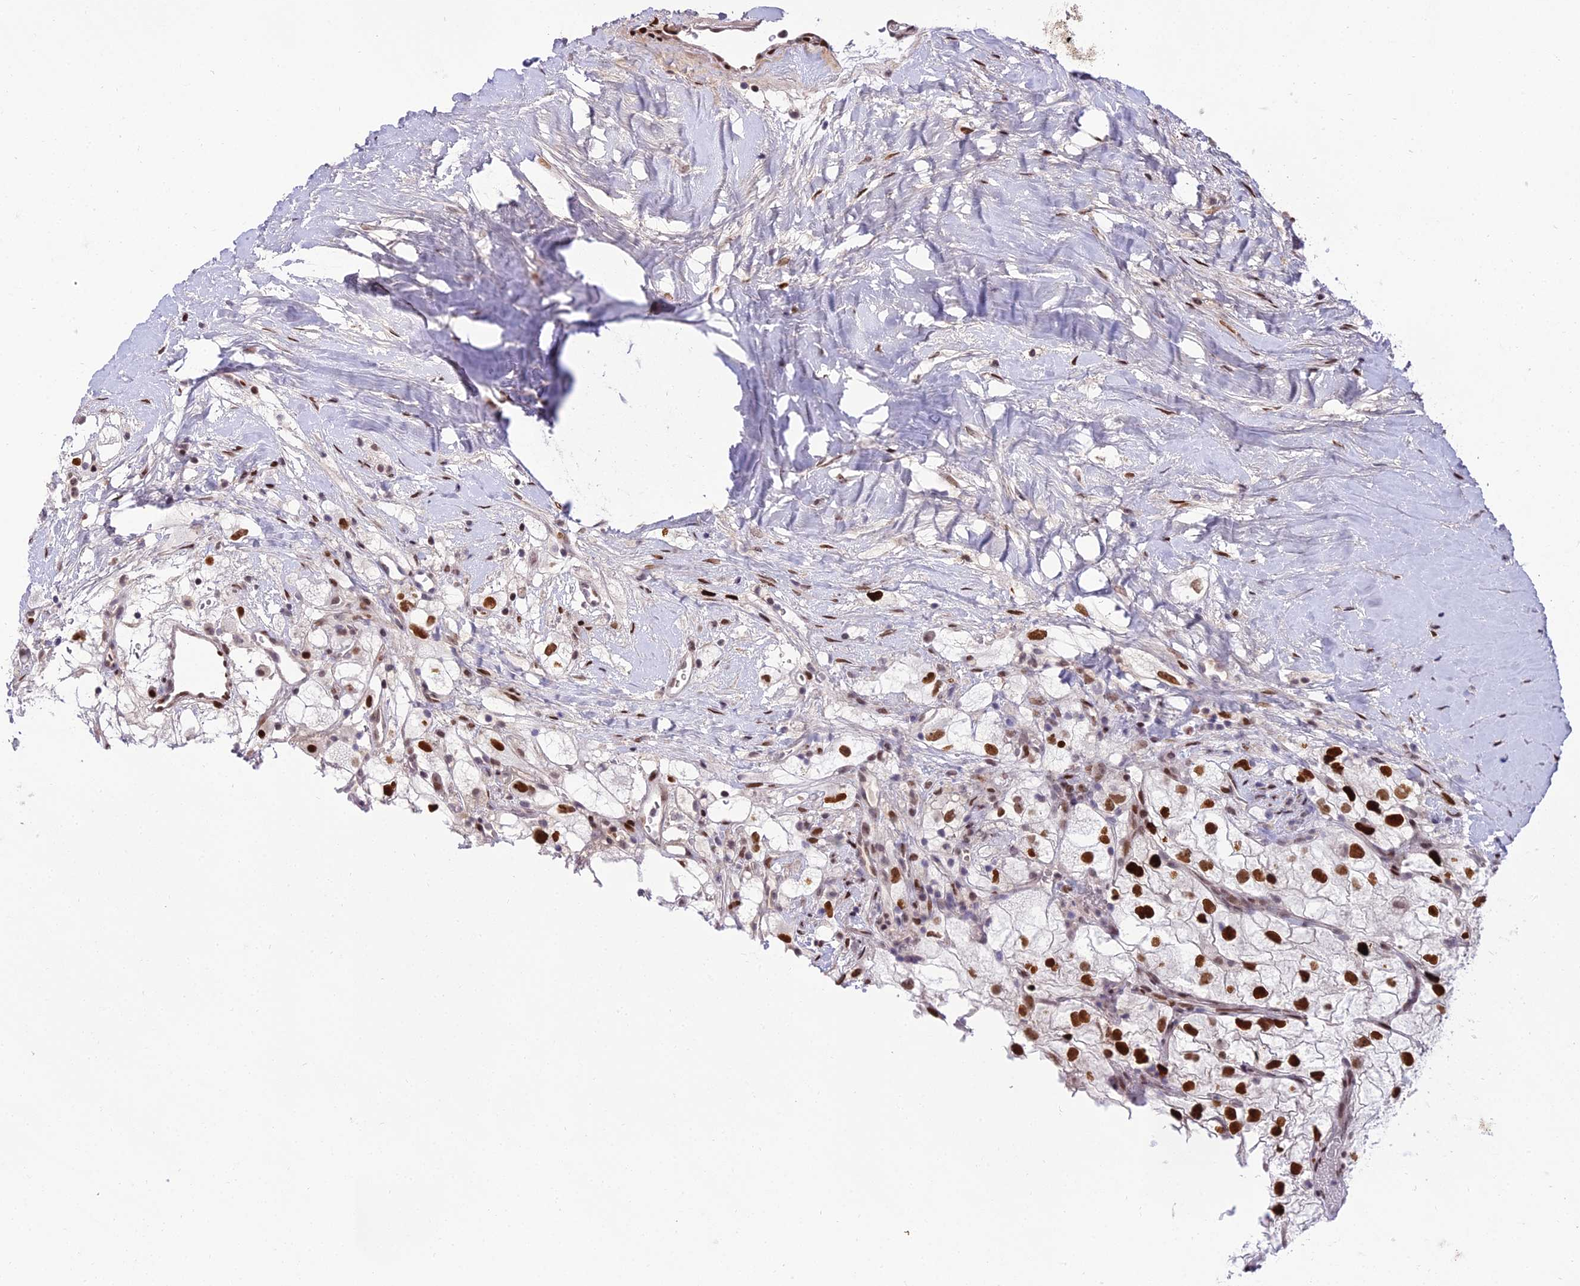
{"staining": {"intensity": "strong", "quantity": ">75%", "location": "nuclear"}, "tissue": "renal cancer", "cell_type": "Tumor cells", "image_type": "cancer", "snomed": [{"axis": "morphology", "description": "Adenocarcinoma, NOS"}, {"axis": "topography", "description": "Kidney"}], "caption": "Tumor cells demonstrate high levels of strong nuclear staining in approximately >75% of cells in human adenocarcinoma (renal).", "gene": "ZNF707", "patient": {"sex": "male", "age": 59}}